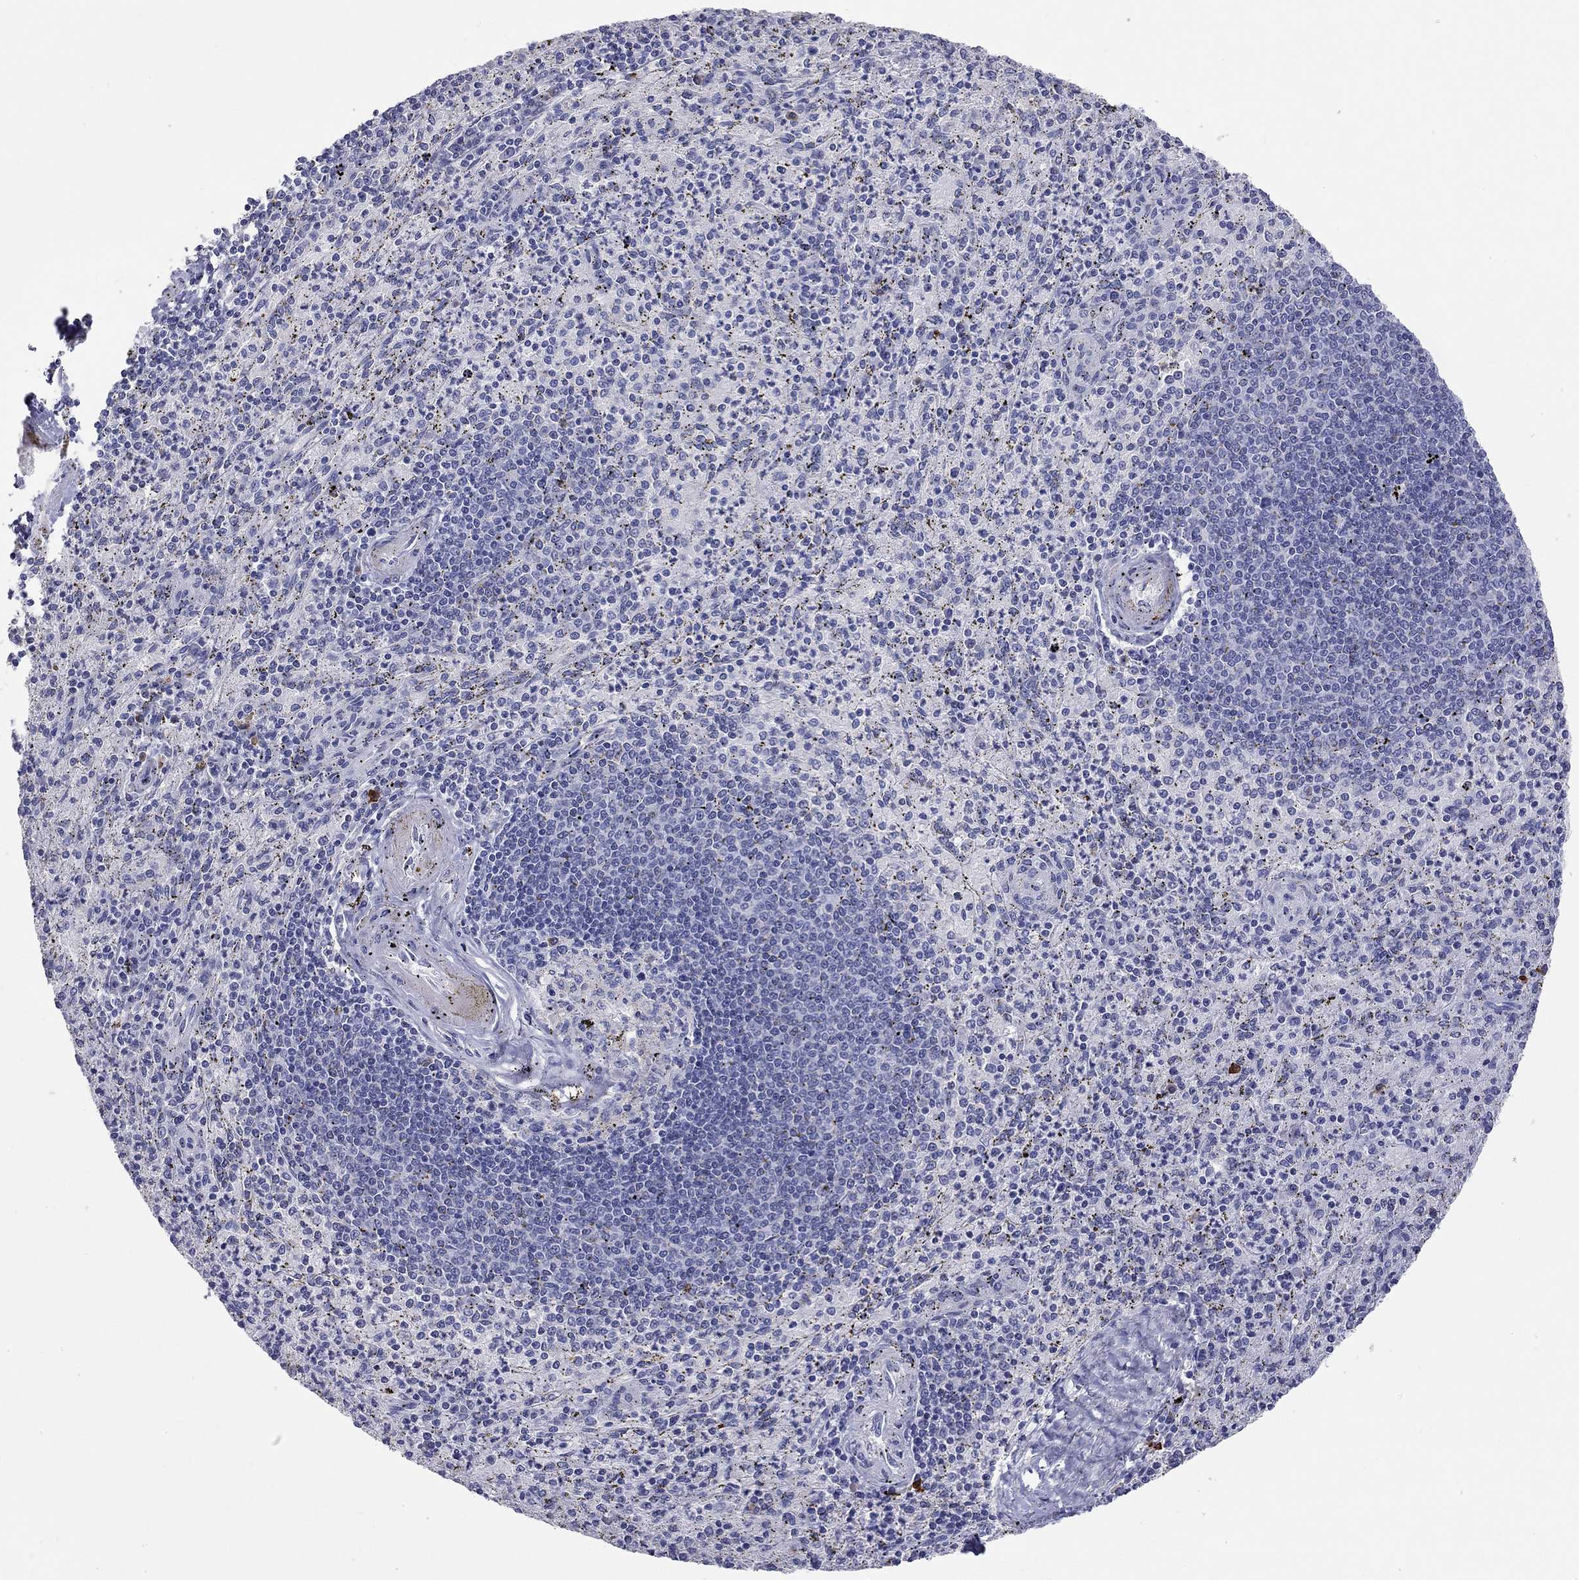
{"staining": {"intensity": "strong", "quantity": "<25%", "location": "cytoplasmic/membranous"}, "tissue": "spleen", "cell_type": "Cells in red pulp", "image_type": "normal", "snomed": [{"axis": "morphology", "description": "Normal tissue, NOS"}, {"axis": "topography", "description": "Spleen"}], "caption": "Cells in red pulp demonstrate strong cytoplasmic/membranous expression in about <25% of cells in normal spleen.", "gene": "PHOX2B", "patient": {"sex": "male", "age": 60}}